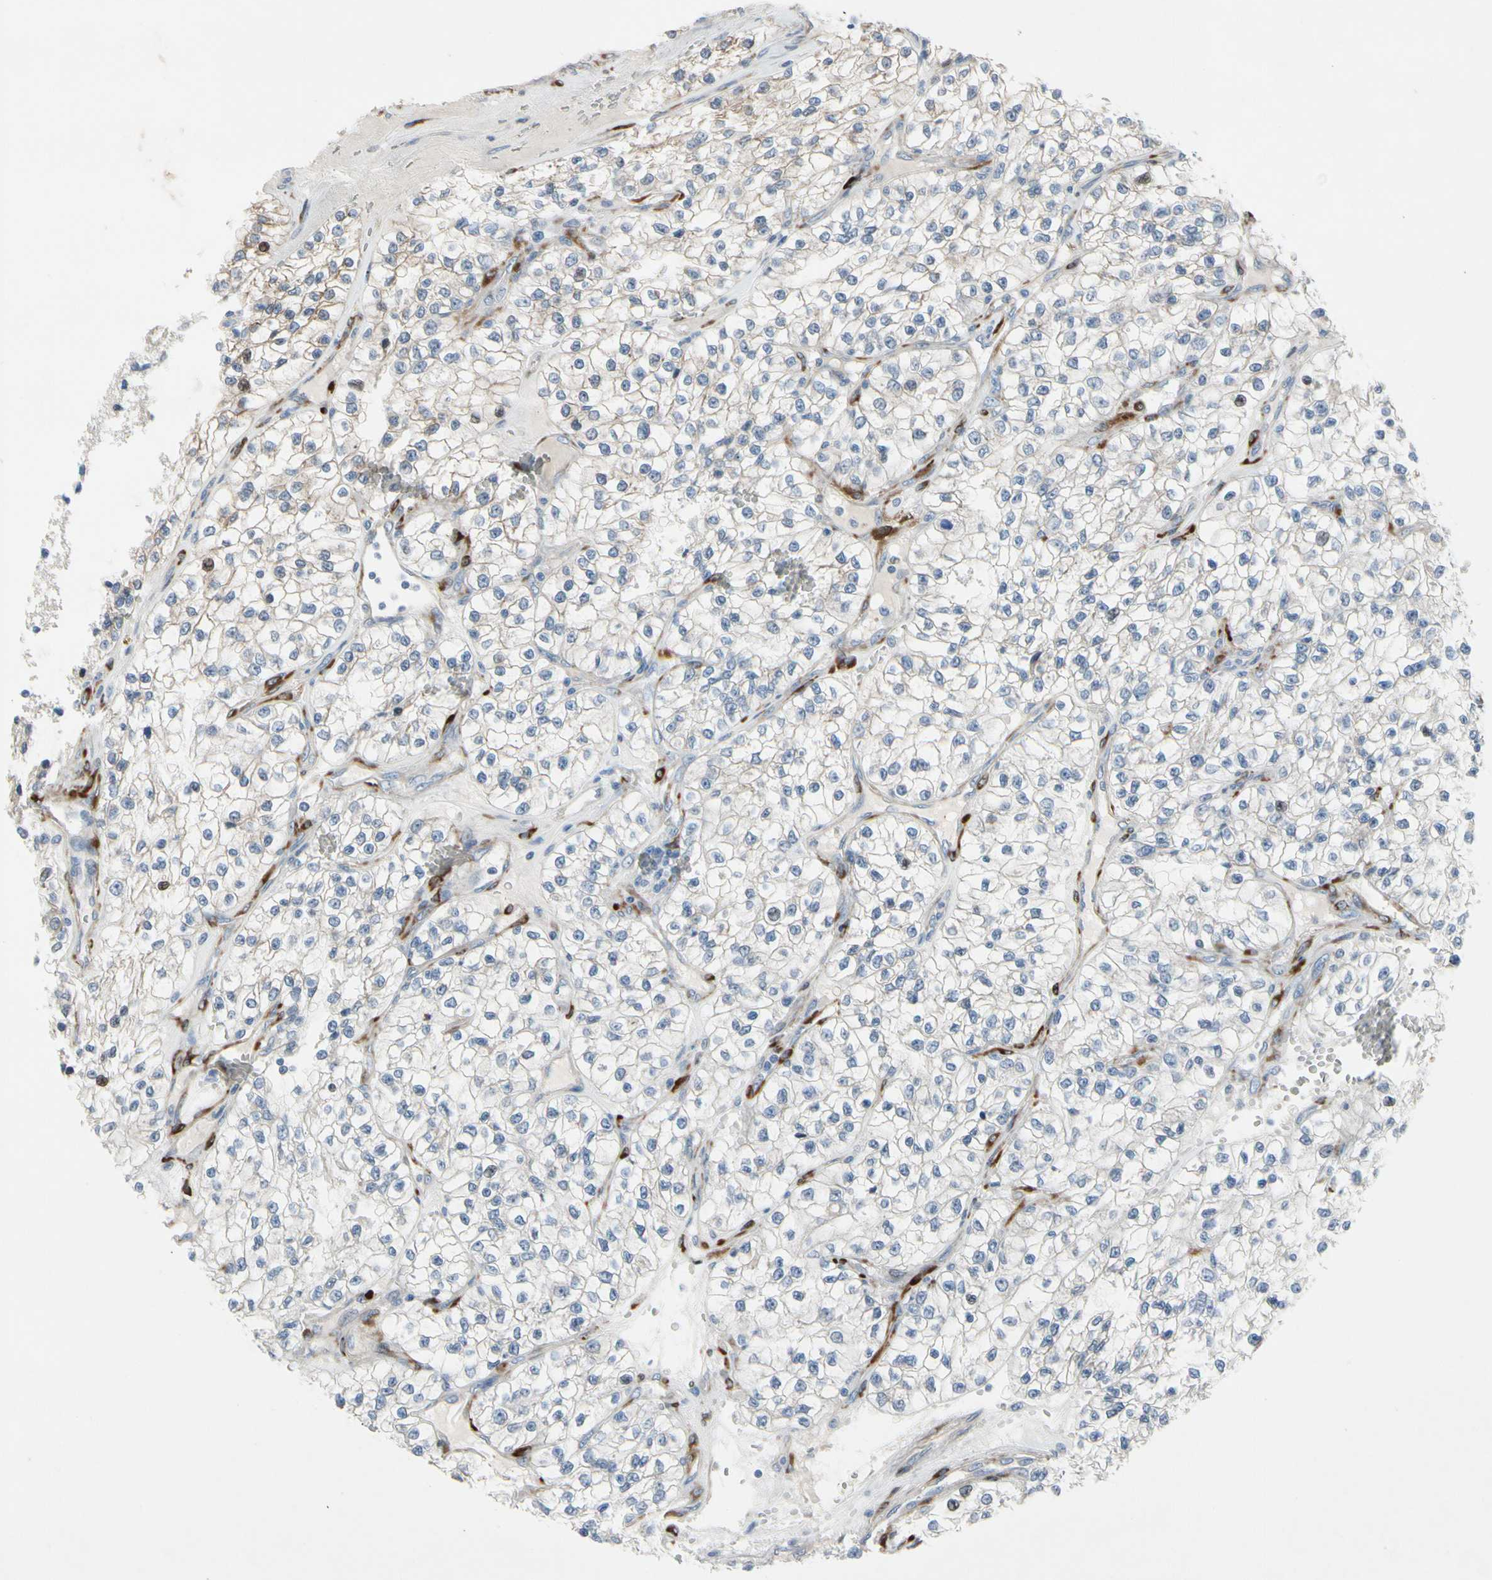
{"staining": {"intensity": "moderate", "quantity": "<25%", "location": "nuclear"}, "tissue": "renal cancer", "cell_type": "Tumor cells", "image_type": "cancer", "snomed": [{"axis": "morphology", "description": "Adenocarcinoma, NOS"}, {"axis": "topography", "description": "Kidney"}], "caption": "Renal cancer (adenocarcinoma) stained with a protein marker exhibits moderate staining in tumor cells.", "gene": "MAP2", "patient": {"sex": "female", "age": 57}}